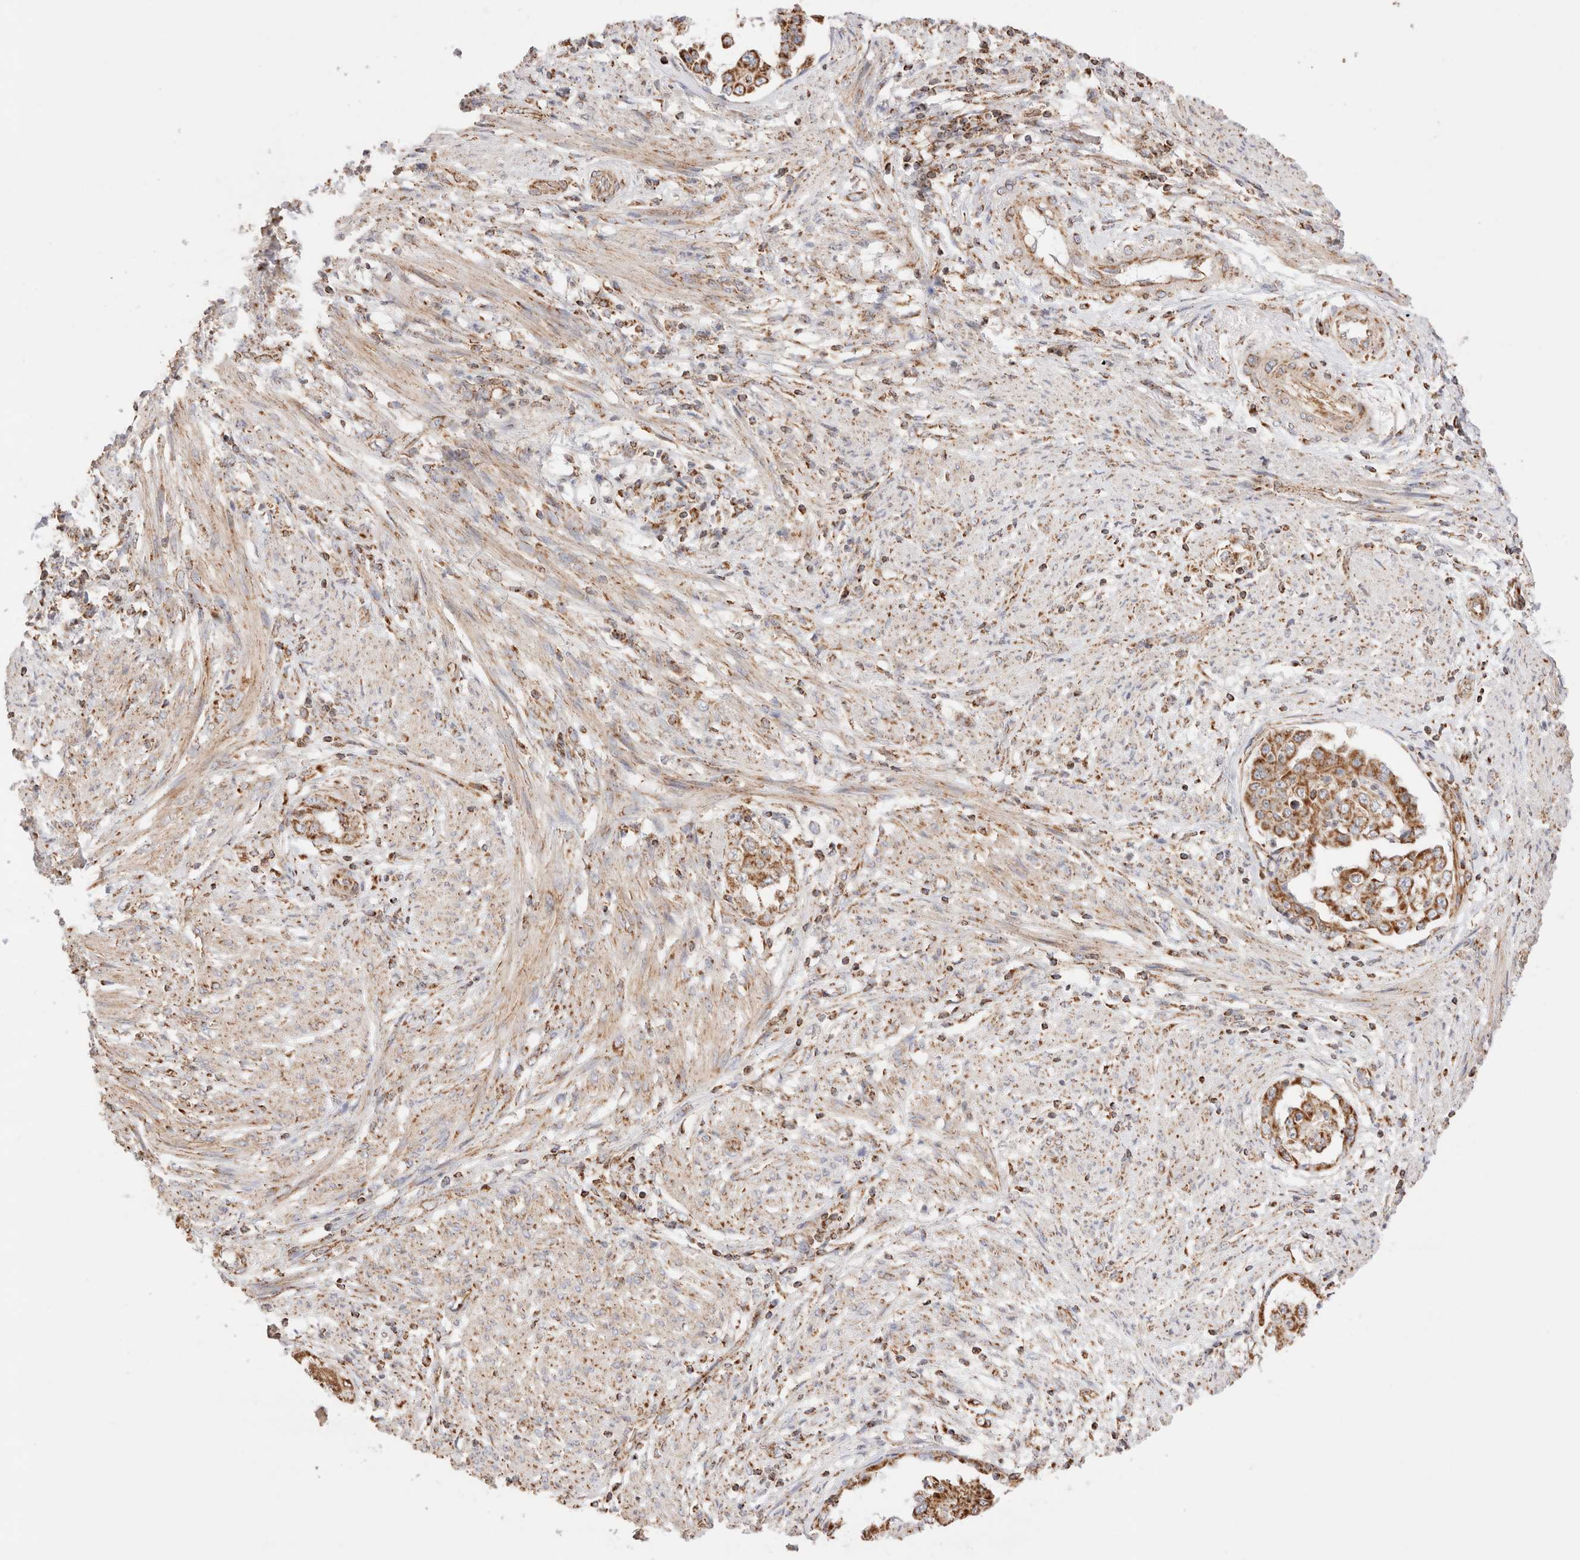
{"staining": {"intensity": "moderate", "quantity": ">75%", "location": "cytoplasmic/membranous"}, "tissue": "endometrial cancer", "cell_type": "Tumor cells", "image_type": "cancer", "snomed": [{"axis": "morphology", "description": "Adenocarcinoma, NOS"}, {"axis": "topography", "description": "Endometrium"}], "caption": "Immunohistochemical staining of human endometrial adenocarcinoma shows moderate cytoplasmic/membranous protein positivity in about >75% of tumor cells.", "gene": "TMPPE", "patient": {"sex": "female", "age": 85}}